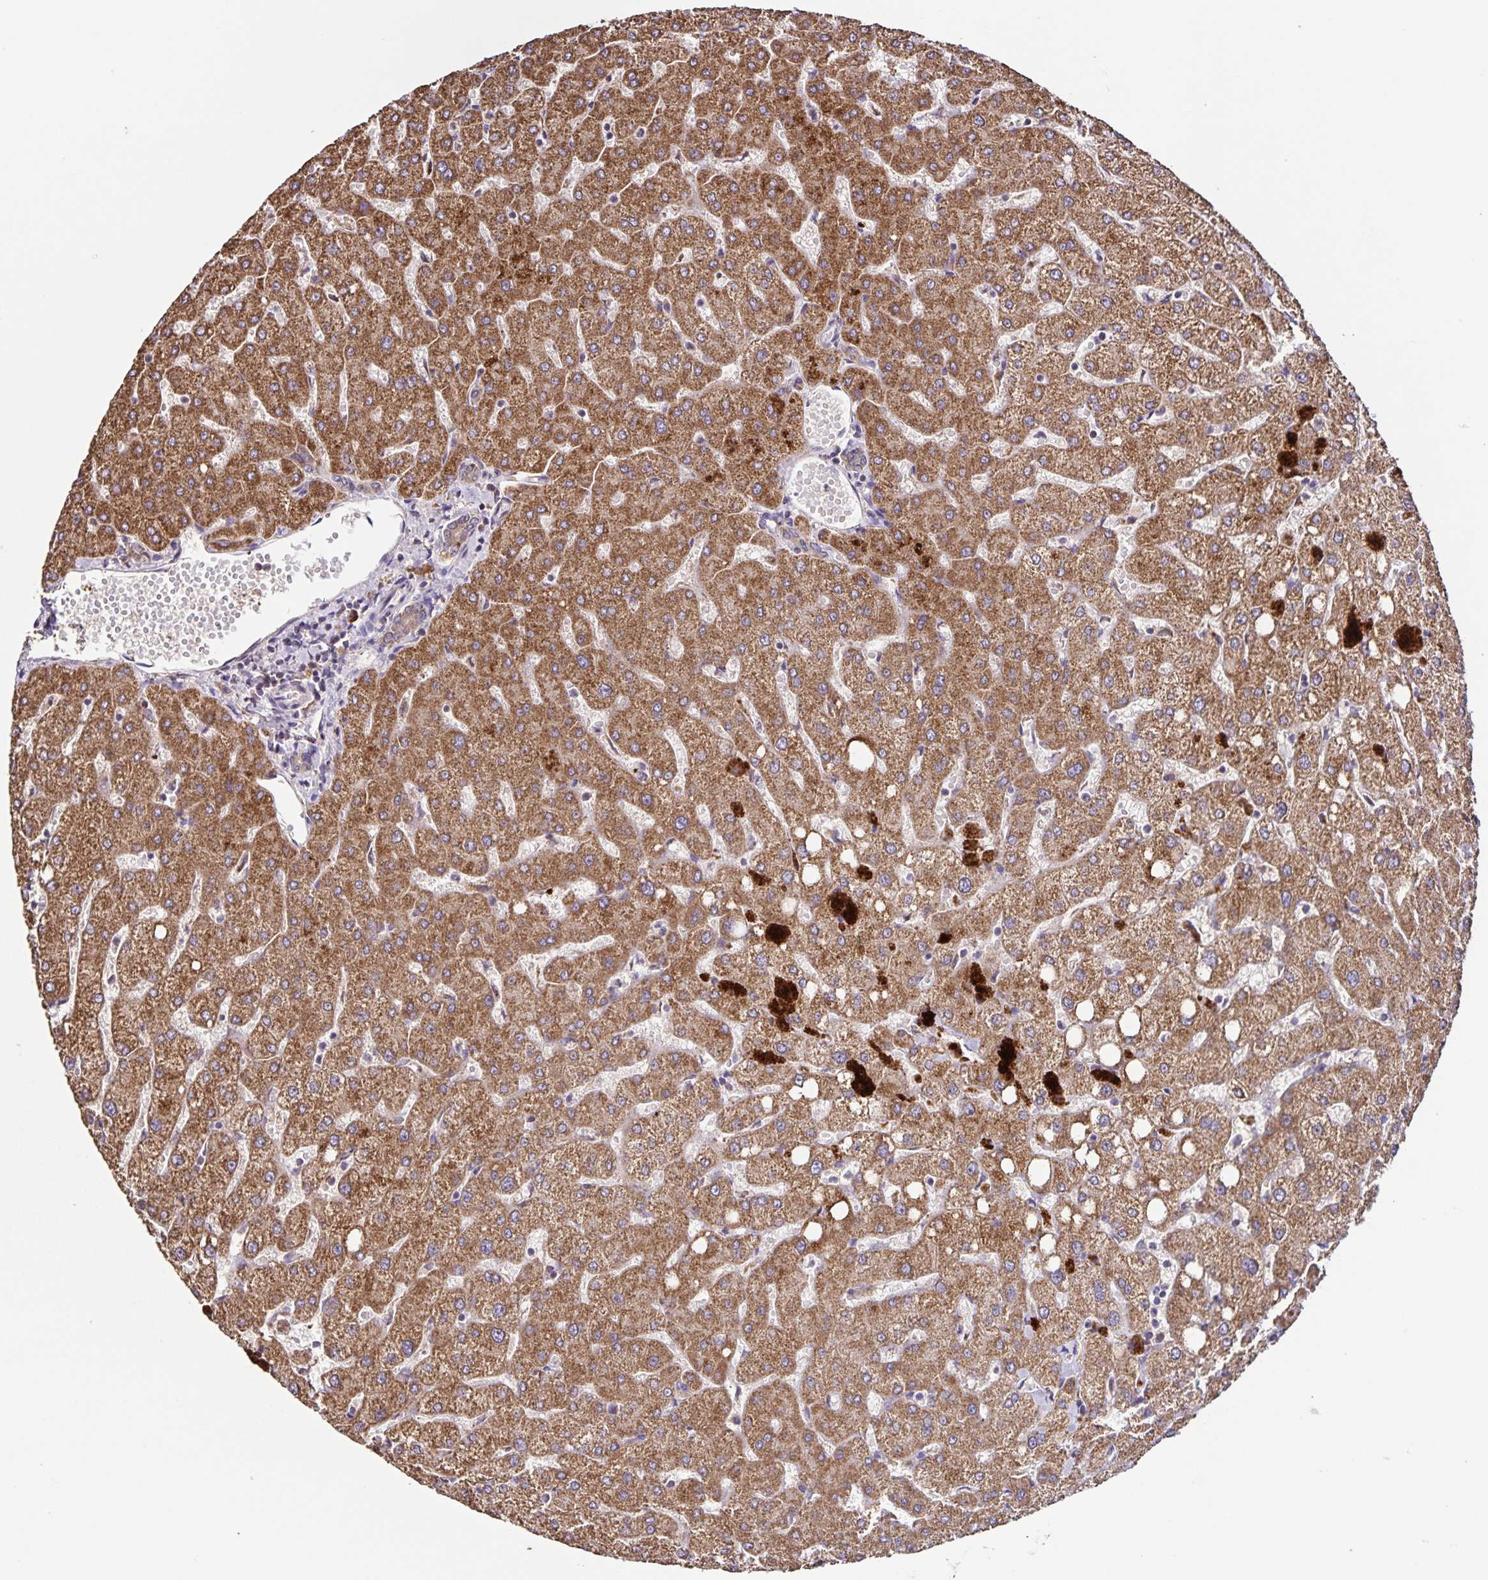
{"staining": {"intensity": "weak", "quantity": "25%-75%", "location": "cytoplasmic/membranous"}, "tissue": "liver", "cell_type": "Cholangiocytes", "image_type": "normal", "snomed": [{"axis": "morphology", "description": "Normal tissue, NOS"}, {"axis": "topography", "description": "Liver"}], "caption": "Immunohistochemistry micrograph of benign human liver stained for a protein (brown), which demonstrates low levels of weak cytoplasmic/membranous expression in approximately 25%-75% of cholangiocytes.", "gene": "MAN1A1", "patient": {"sex": "female", "age": 54}}